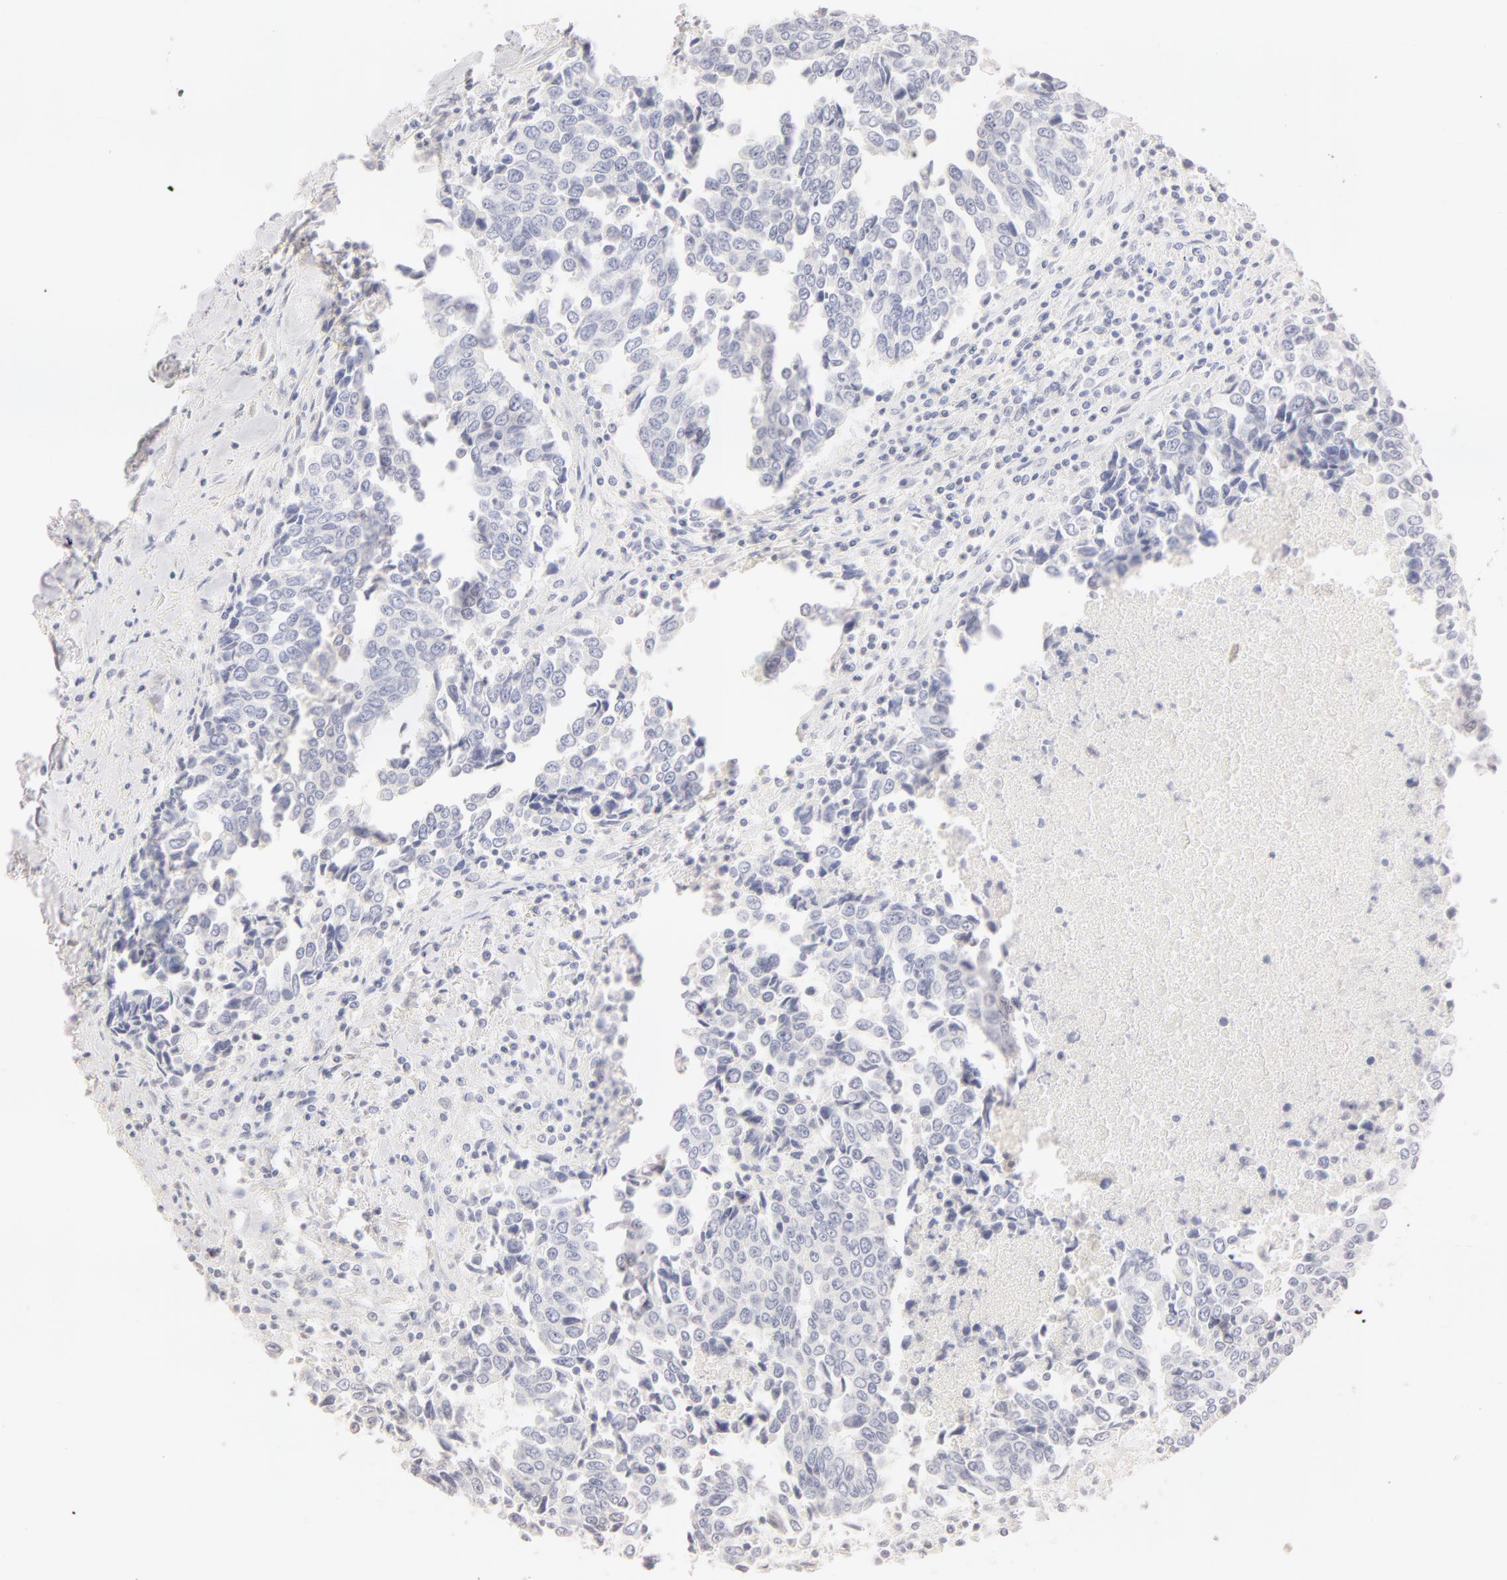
{"staining": {"intensity": "negative", "quantity": "none", "location": "none"}, "tissue": "urothelial cancer", "cell_type": "Tumor cells", "image_type": "cancer", "snomed": [{"axis": "morphology", "description": "Urothelial carcinoma, High grade"}, {"axis": "topography", "description": "Urinary bladder"}], "caption": "Human urothelial cancer stained for a protein using IHC exhibits no staining in tumor cells.", "gene": "LGALS7B", "patient": {"sex": "male", "age": 86}}